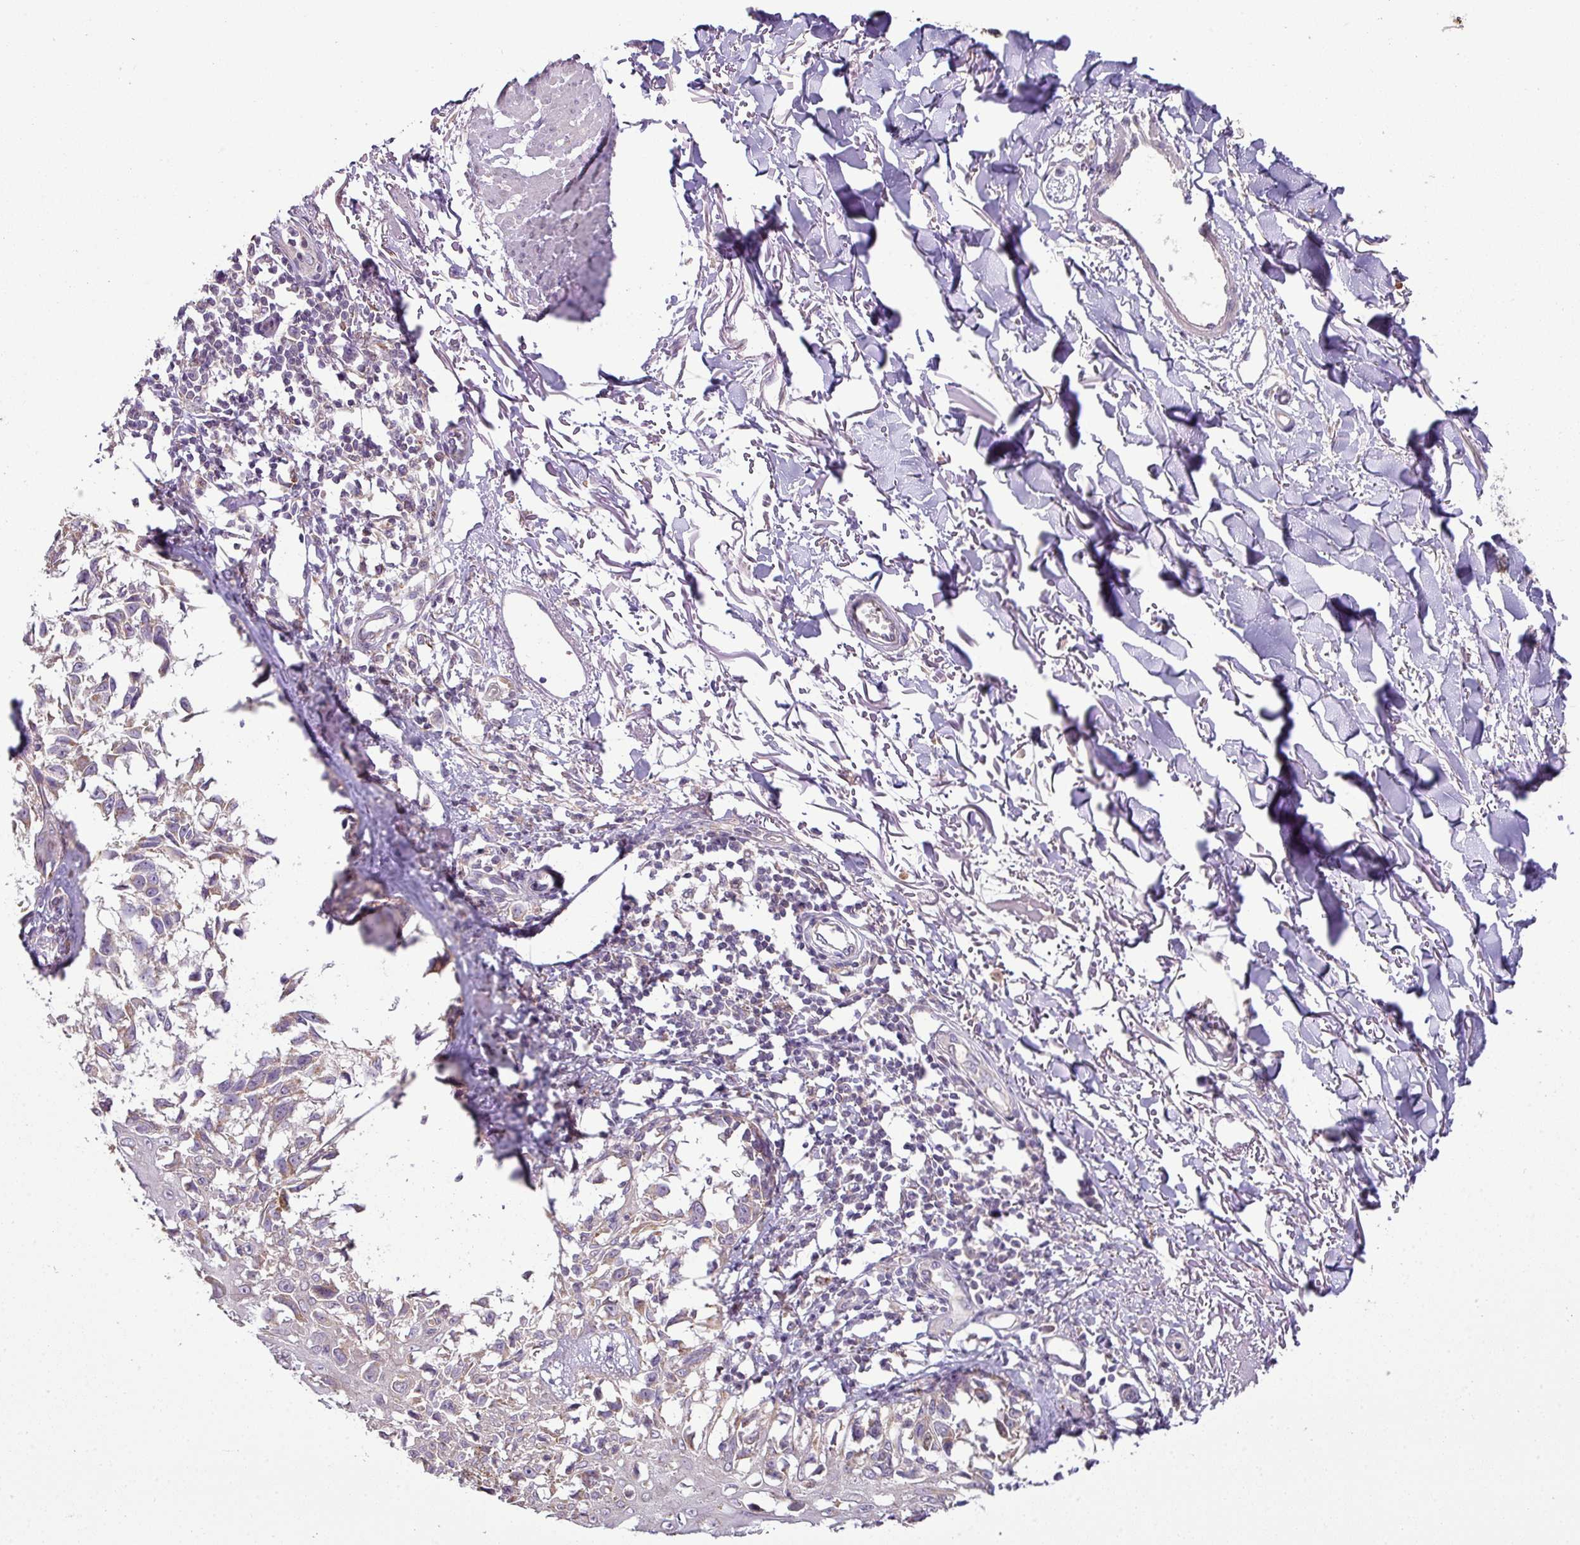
{"staining": {"intensity": "moderate", "quantity": "25%-75%", "location": "cytoplasmic/membranous"}, "tissue": "melanoma", "cell_type": "Tumor cells", "image_type": "cancer", "snomed": [{"axis": "morphology", "description": "Malignant melanoma, NOS"}, {"axis": "topography", "description": "Skin"}], "caption": "Immunohistochemical staining of melanoma reveals moderate cytoplasmic/membranous protein staining in approximately 25%-75% of tumor cells.", "gene": "LRRC9", "patient": {"sex": "male", "age": 73}}